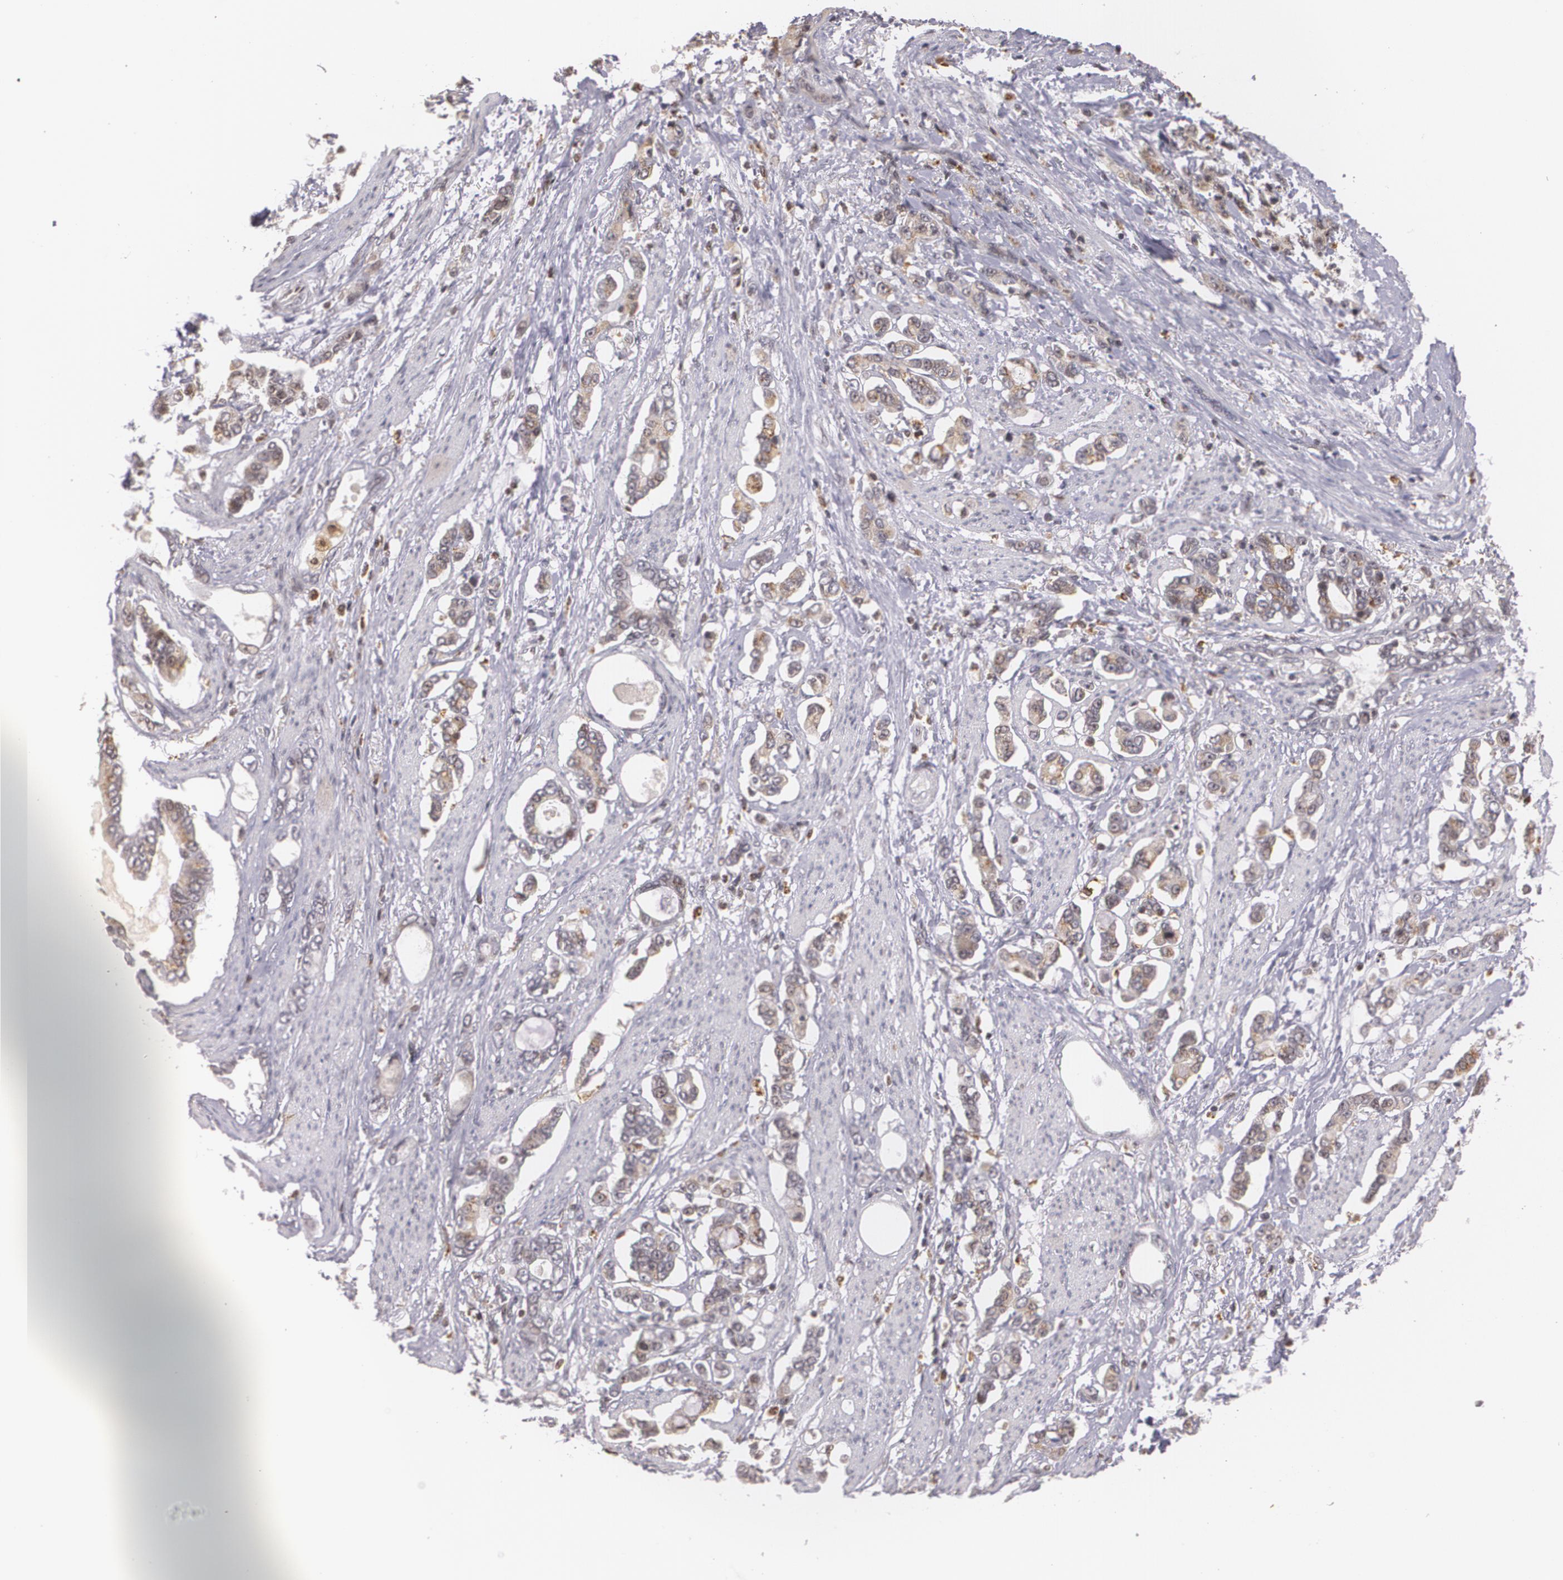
{"staining": {"intensity": "weak", "quantity": ">75%", "location": "cytoplasmic/membranous"}, "tissue": "stomach cancer", "cell_type": "Tumor cells", "image_type": "cancer", "snomed": [{"axis": "morphology", "description": "Adenocarcinoma, NOS"}, {"axis": "topography", "description": "Stomach"}], "caption": "IHC of human stomach cancer (adenocarcinoma) displays low levels of weak cytoplasmic/membranous positivity in about >75% of tumor cells. The staining was performed using DAB (3,3'-diaminobenzidine), with brown indicating positive protein expression. Nuclei are stained blue with hematoxylin.", "gene": "VAV3", "patient": {"sex": "male", "age": 78}}